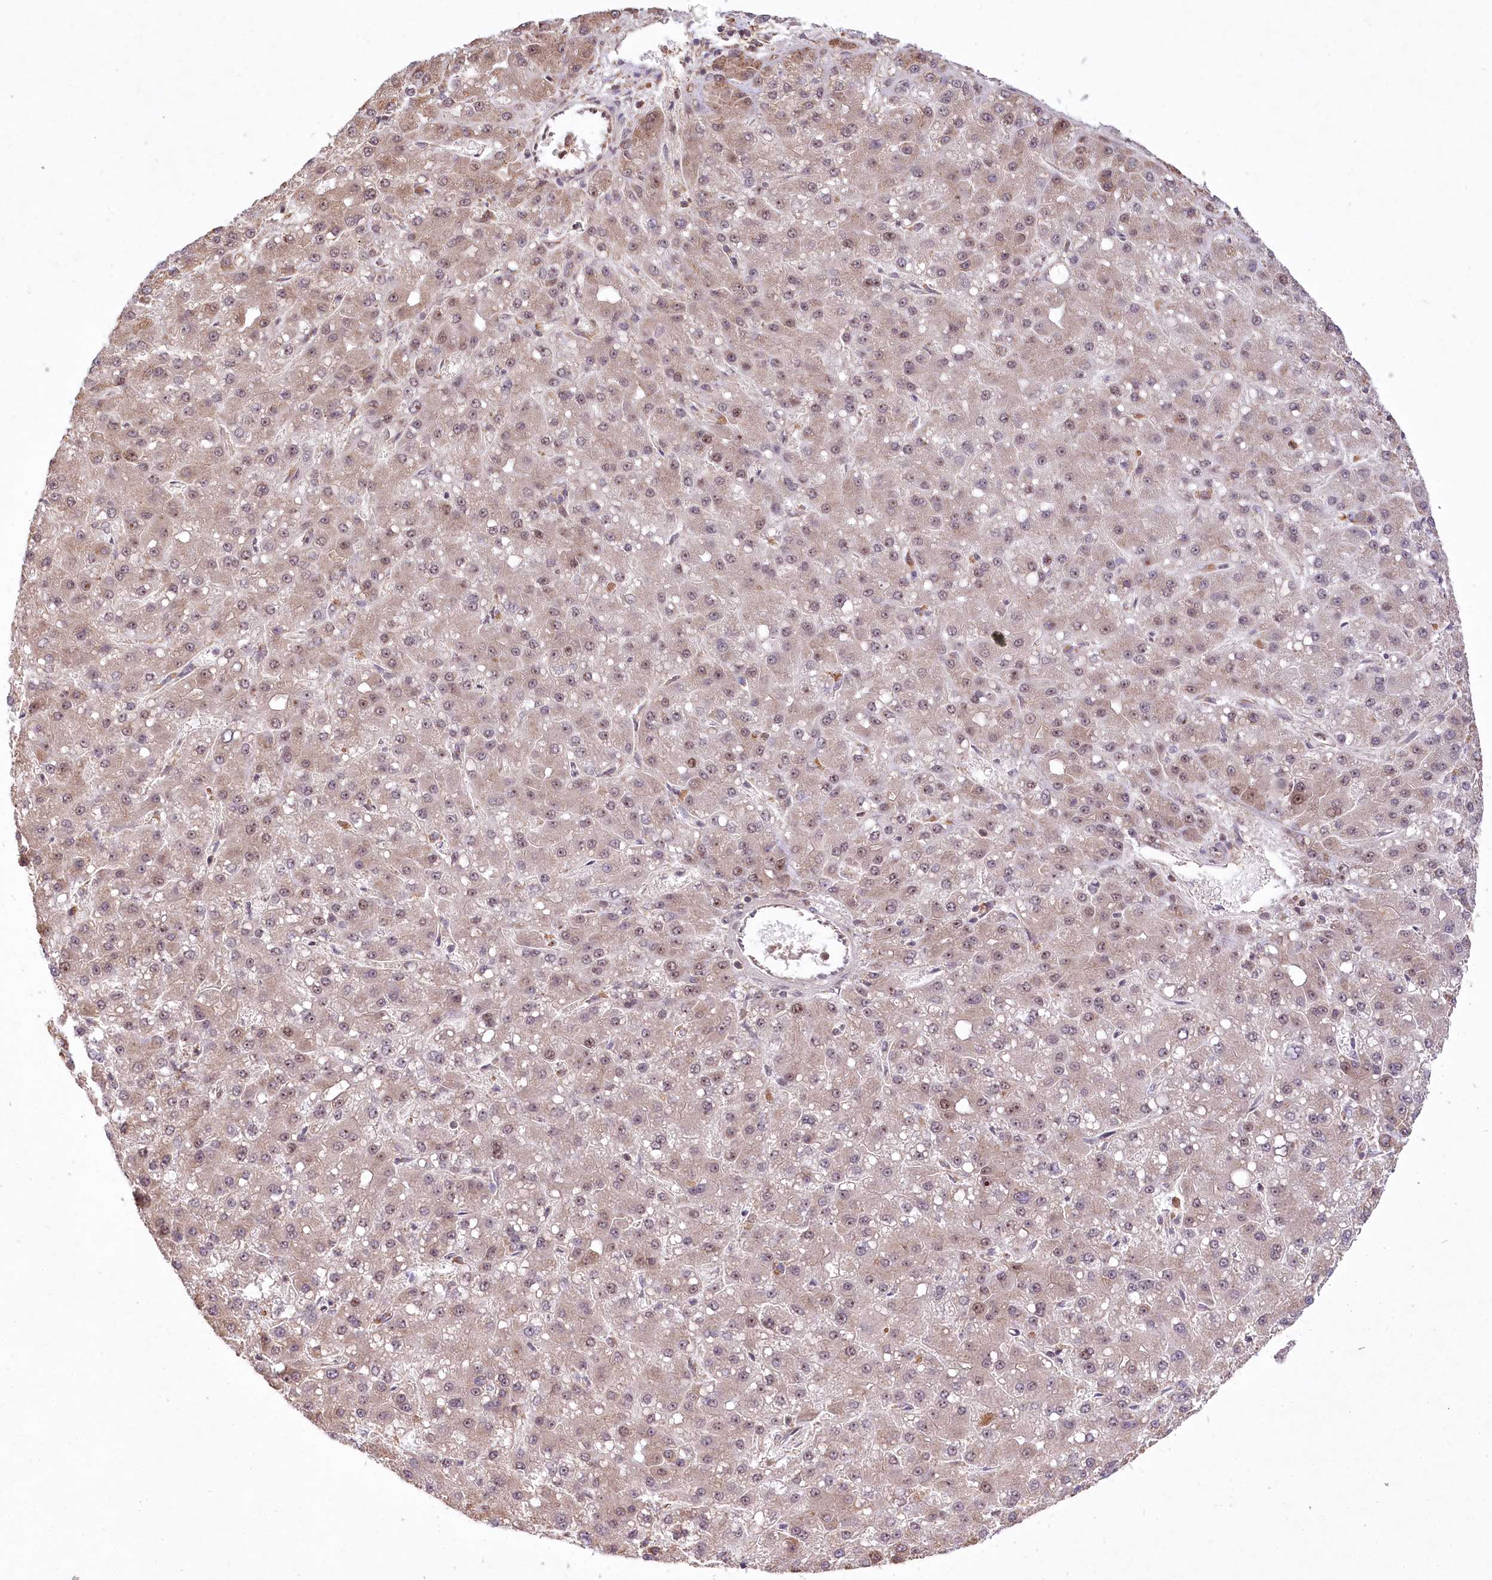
{"staining": {"intensity": "weak", "quantity": "<25%", "location": "nuclear"}, "tissue": "liver cancer", "cell_type": "Tumor cells", "image_type": "cancer", "snomed": [{"axis": "morphology", "description": "Carcinoma, Hepatocellular, NOS"}, {"axis": "topography", "description": "Liver"}], "caption": "IHC histopathology image of neoplastic tissue: human hepatocellular carcinoma (liver) stained with DAB (3,3'-diaminobenzidine) exhibits no significant protein expression in tumor cells. (Immunohistochemistry (ihc), brightfield microscopy, high magnification).", "gene": "SERGEF", "patient": {"sex": "male", "age": 67}}